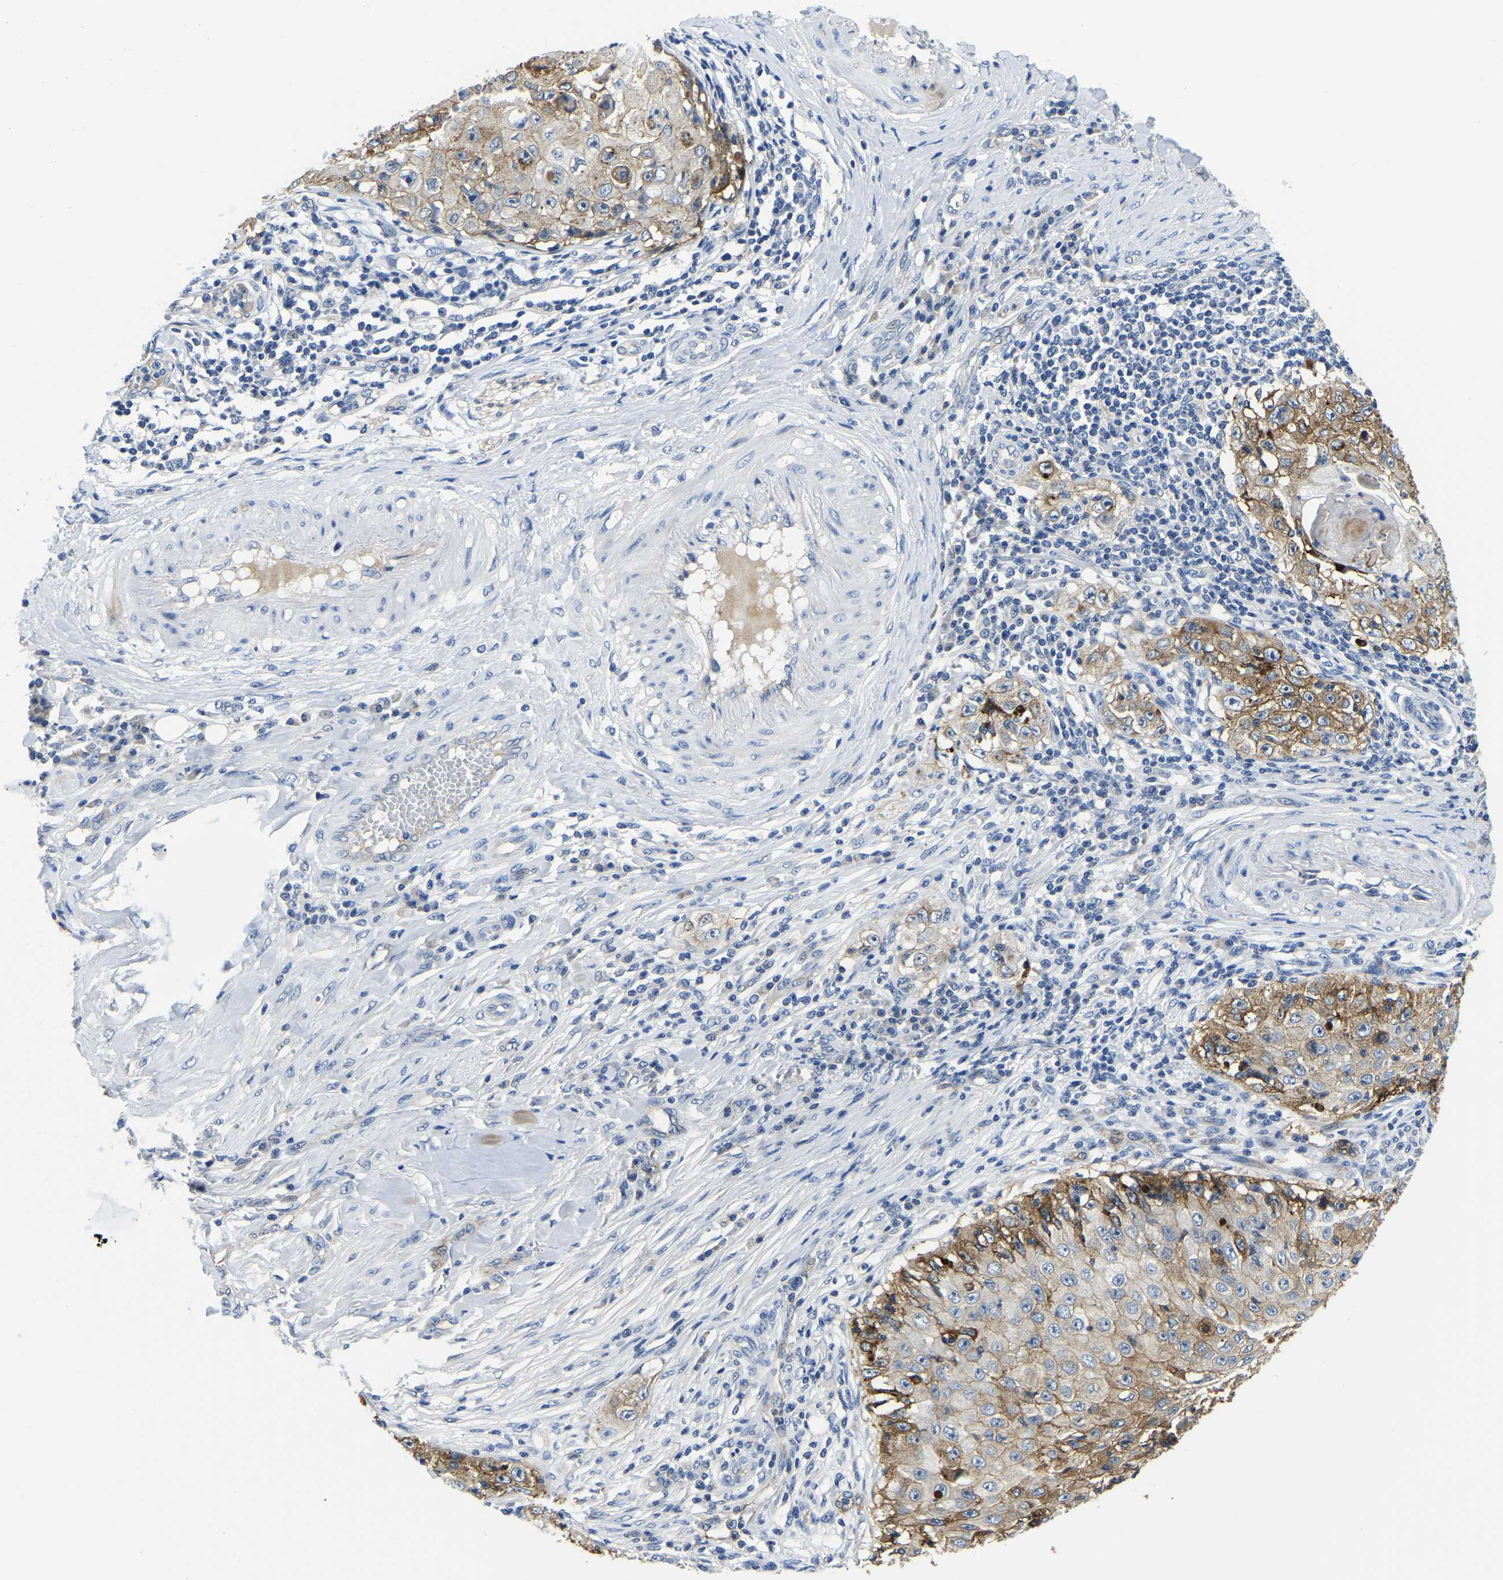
{"staining": {"intensity": "moderate", "quantity": ">75%", "location": "cytoplasmic/membranous"}, "tissue": "skin cancer", "cell_type": "Tumor cells", "image_type": "cancer", "snomed": [{"axis": "morphology", "description": "Squamous cell carcinoma, NOS"}, {"axis": "topography", "description": "Skin"}], "caption": "This is an image of immunohistochemistry staining of skin cancer (squamous cell carcinoma), which shows moderate staining in the cytoplasmic/membranous of tumor cells.", "gene": "ITGA2", "patient": {"sex": "male", "age": 86}}